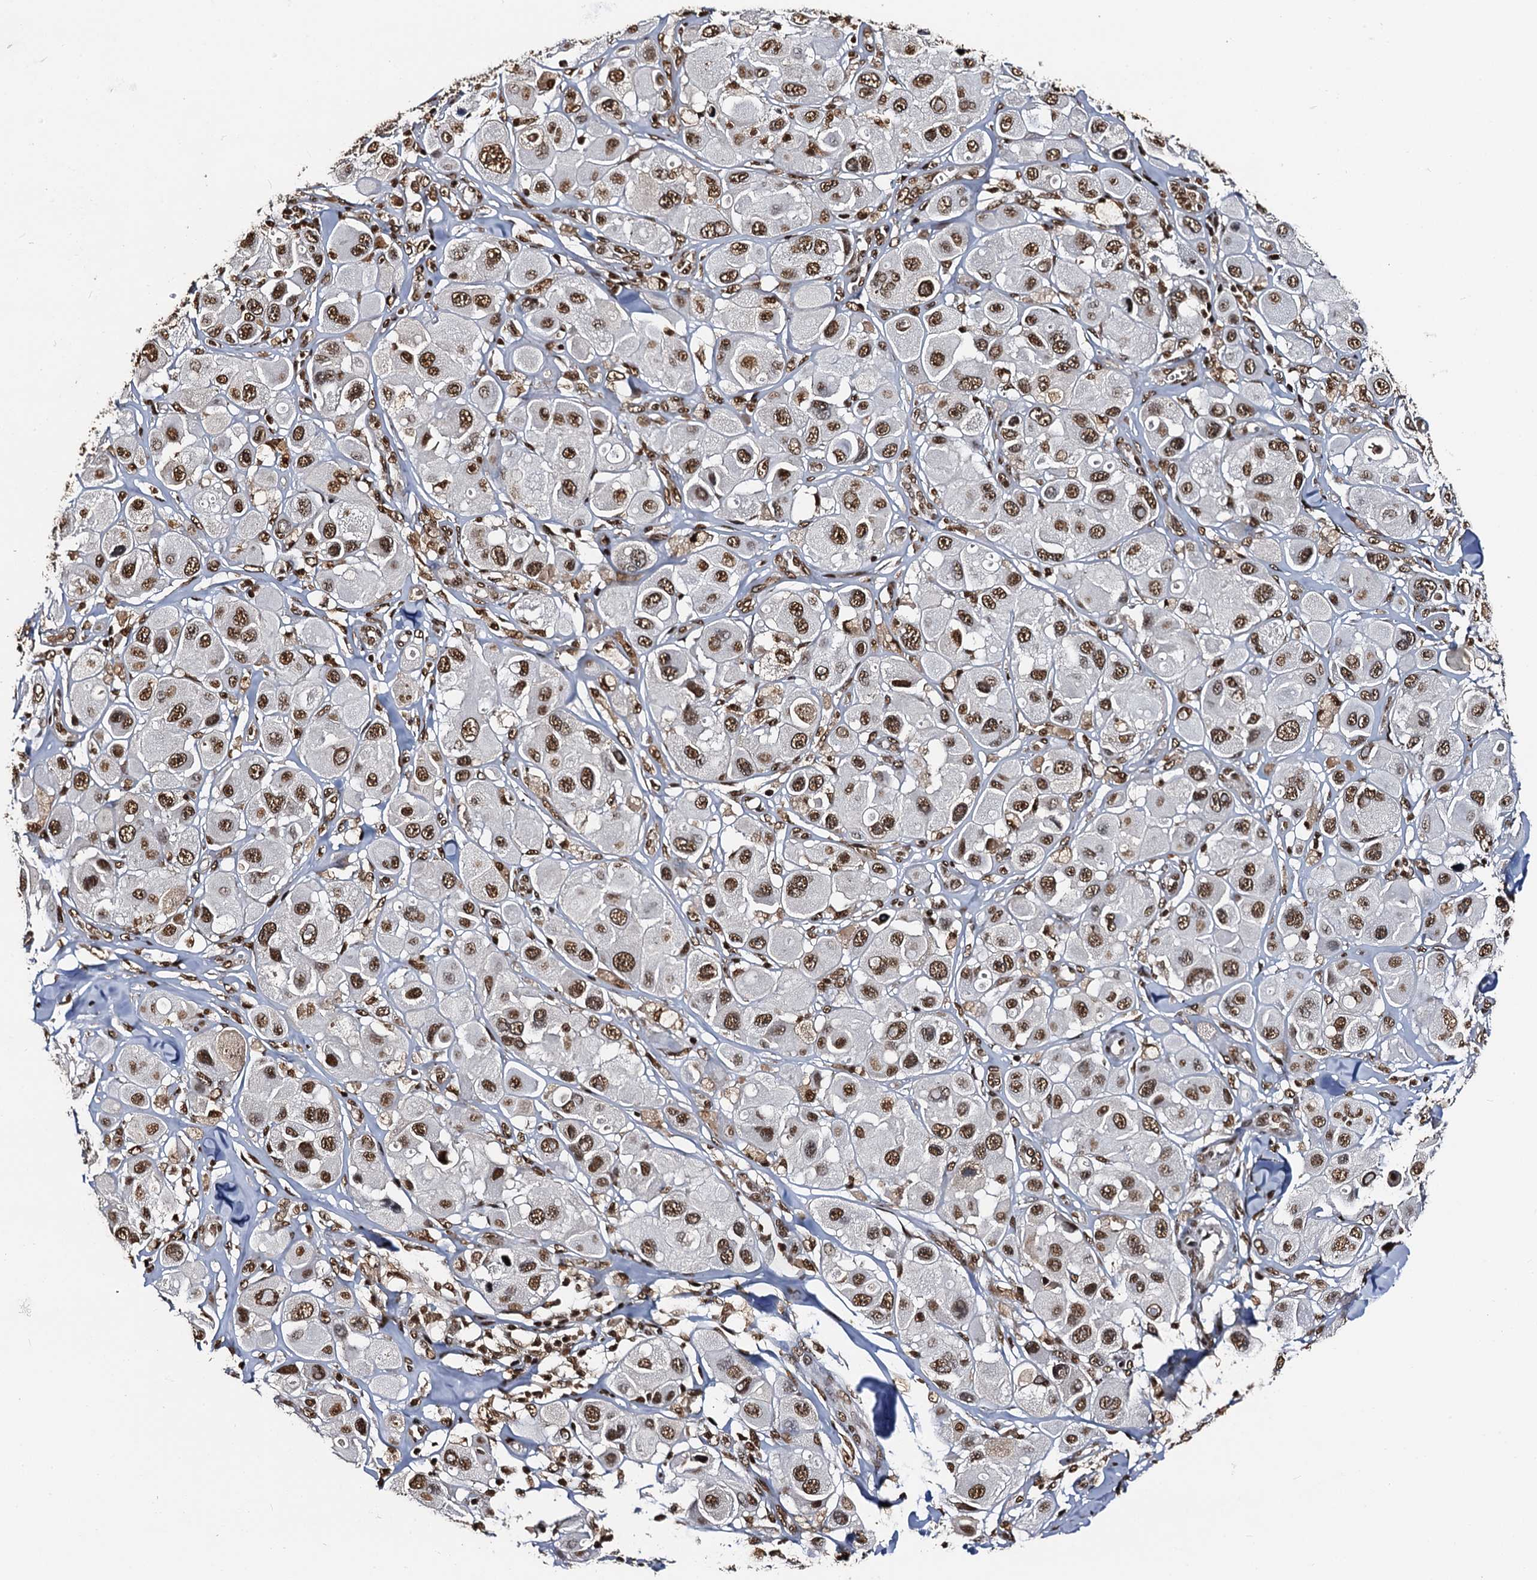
{"staining": {"intensity": "moderate", "quantity": ">75%", "location": "nuclear"}, "tissue": "melanoma", "cell_type": "Tumor cells", "image_type": "cancer", "snomed": [{"axis": "morphology", "description": "Malignant melanoma, Metastatic site"}, {"axis": "topography", "description": "Skin"}], "caption": "The immunohistochemical stain highlights moderate nuclear staining in tumor cells of malignant melanoma (metastatic site) tissue.", "gene": "SNRPD2", "patient": {"sex": "male", "age": 41}}